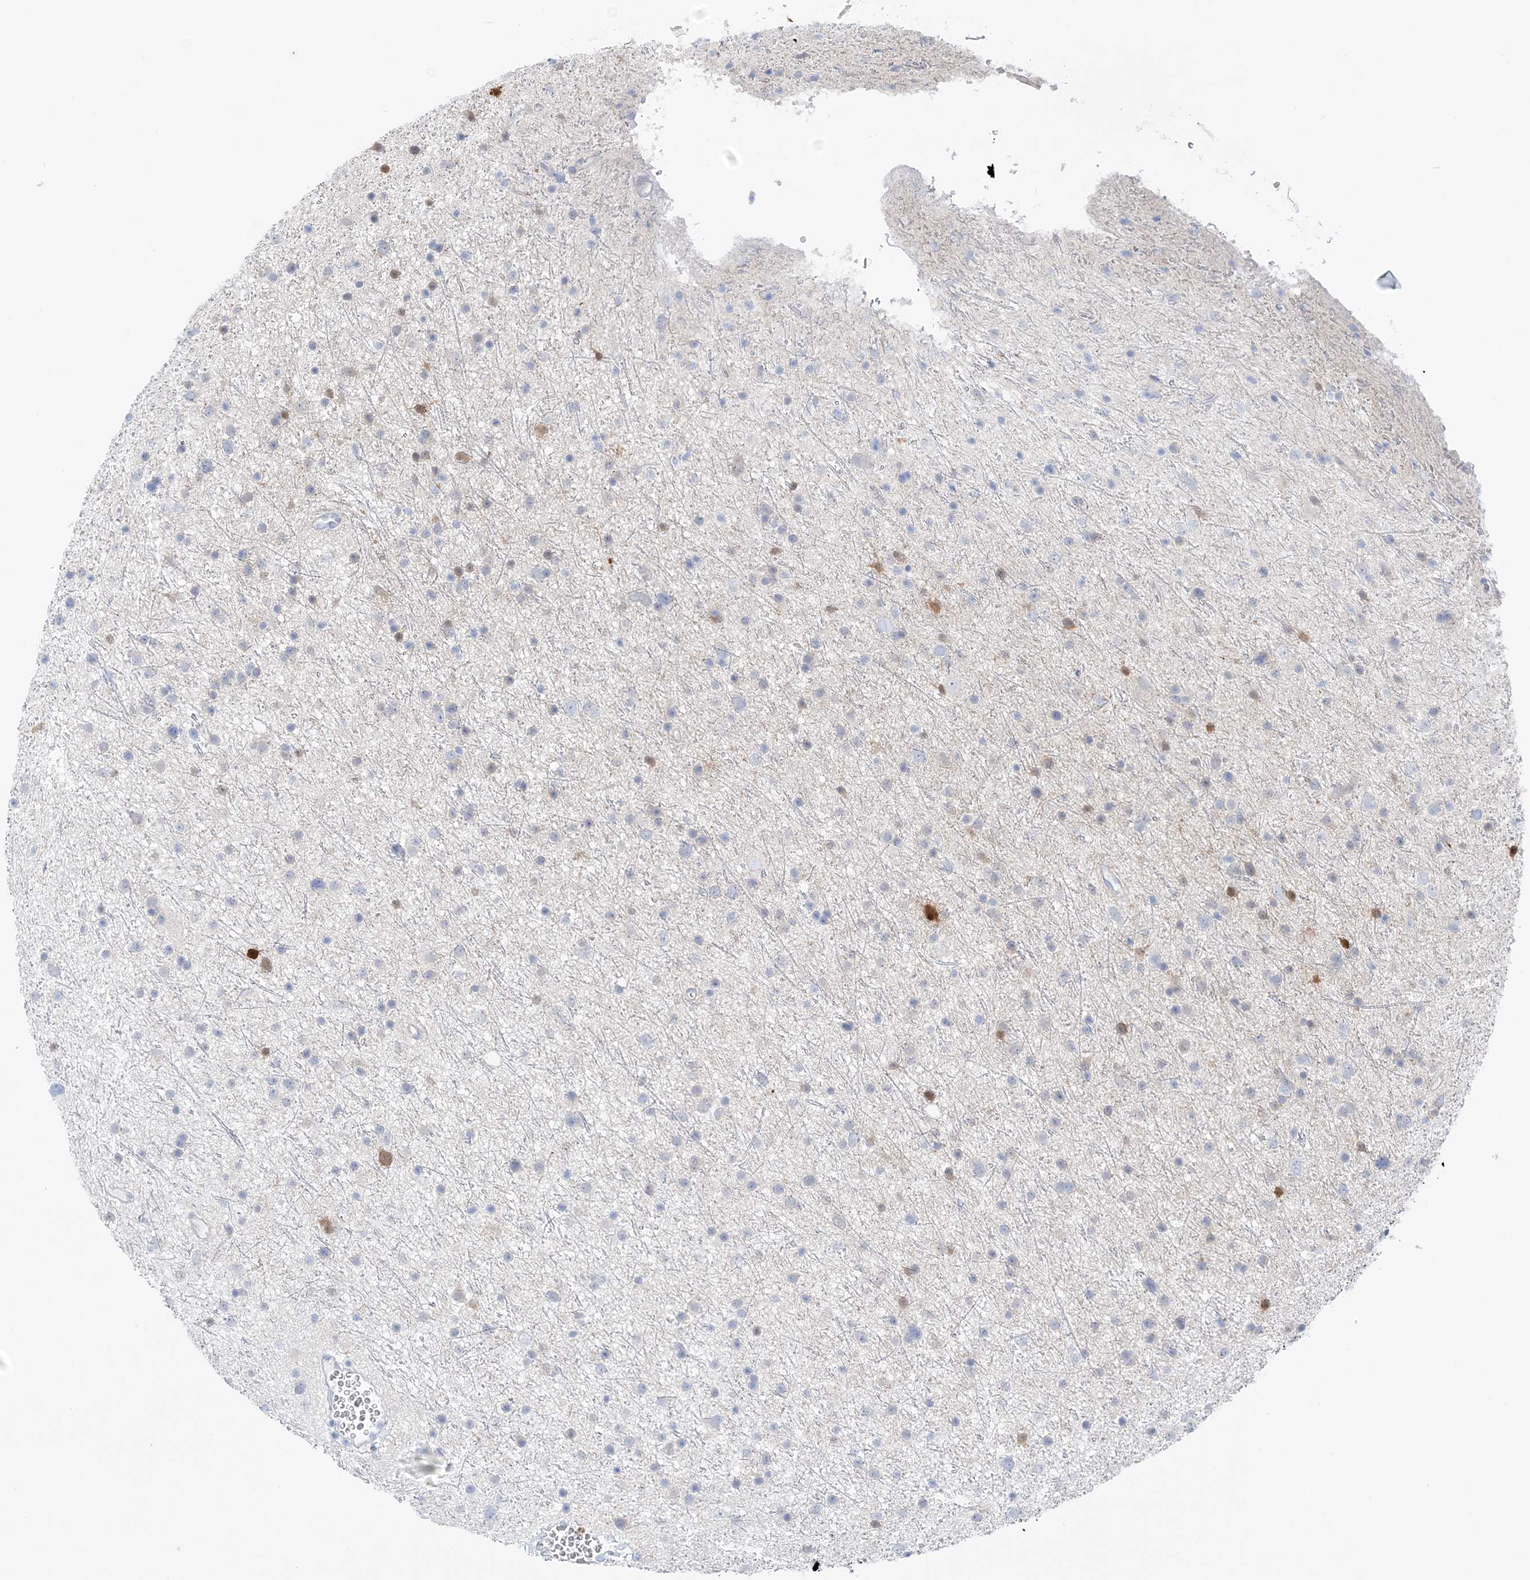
{"staining": {"intensity": "moderate", "quantity": "<25%", "location": "cytoplasmic/membranous,nuclear"}, "tissue": "glioma", "cell_type": "Tumor cells", "image_type": "cancer", "snomed": [{"axis": "morphology", "description": "Glioma, malignant, Low grade"}, {"axis": "topography", "description": "Cerebral cortex"}], "caption": "Glioma stained with a brown dye reveals moderate cytoplasmic/membranous and nuclear positive expression in approximately <25% of tumor cells.", "gene": "HMGCS1", "patient": {"sex": "female", "age": 39}}